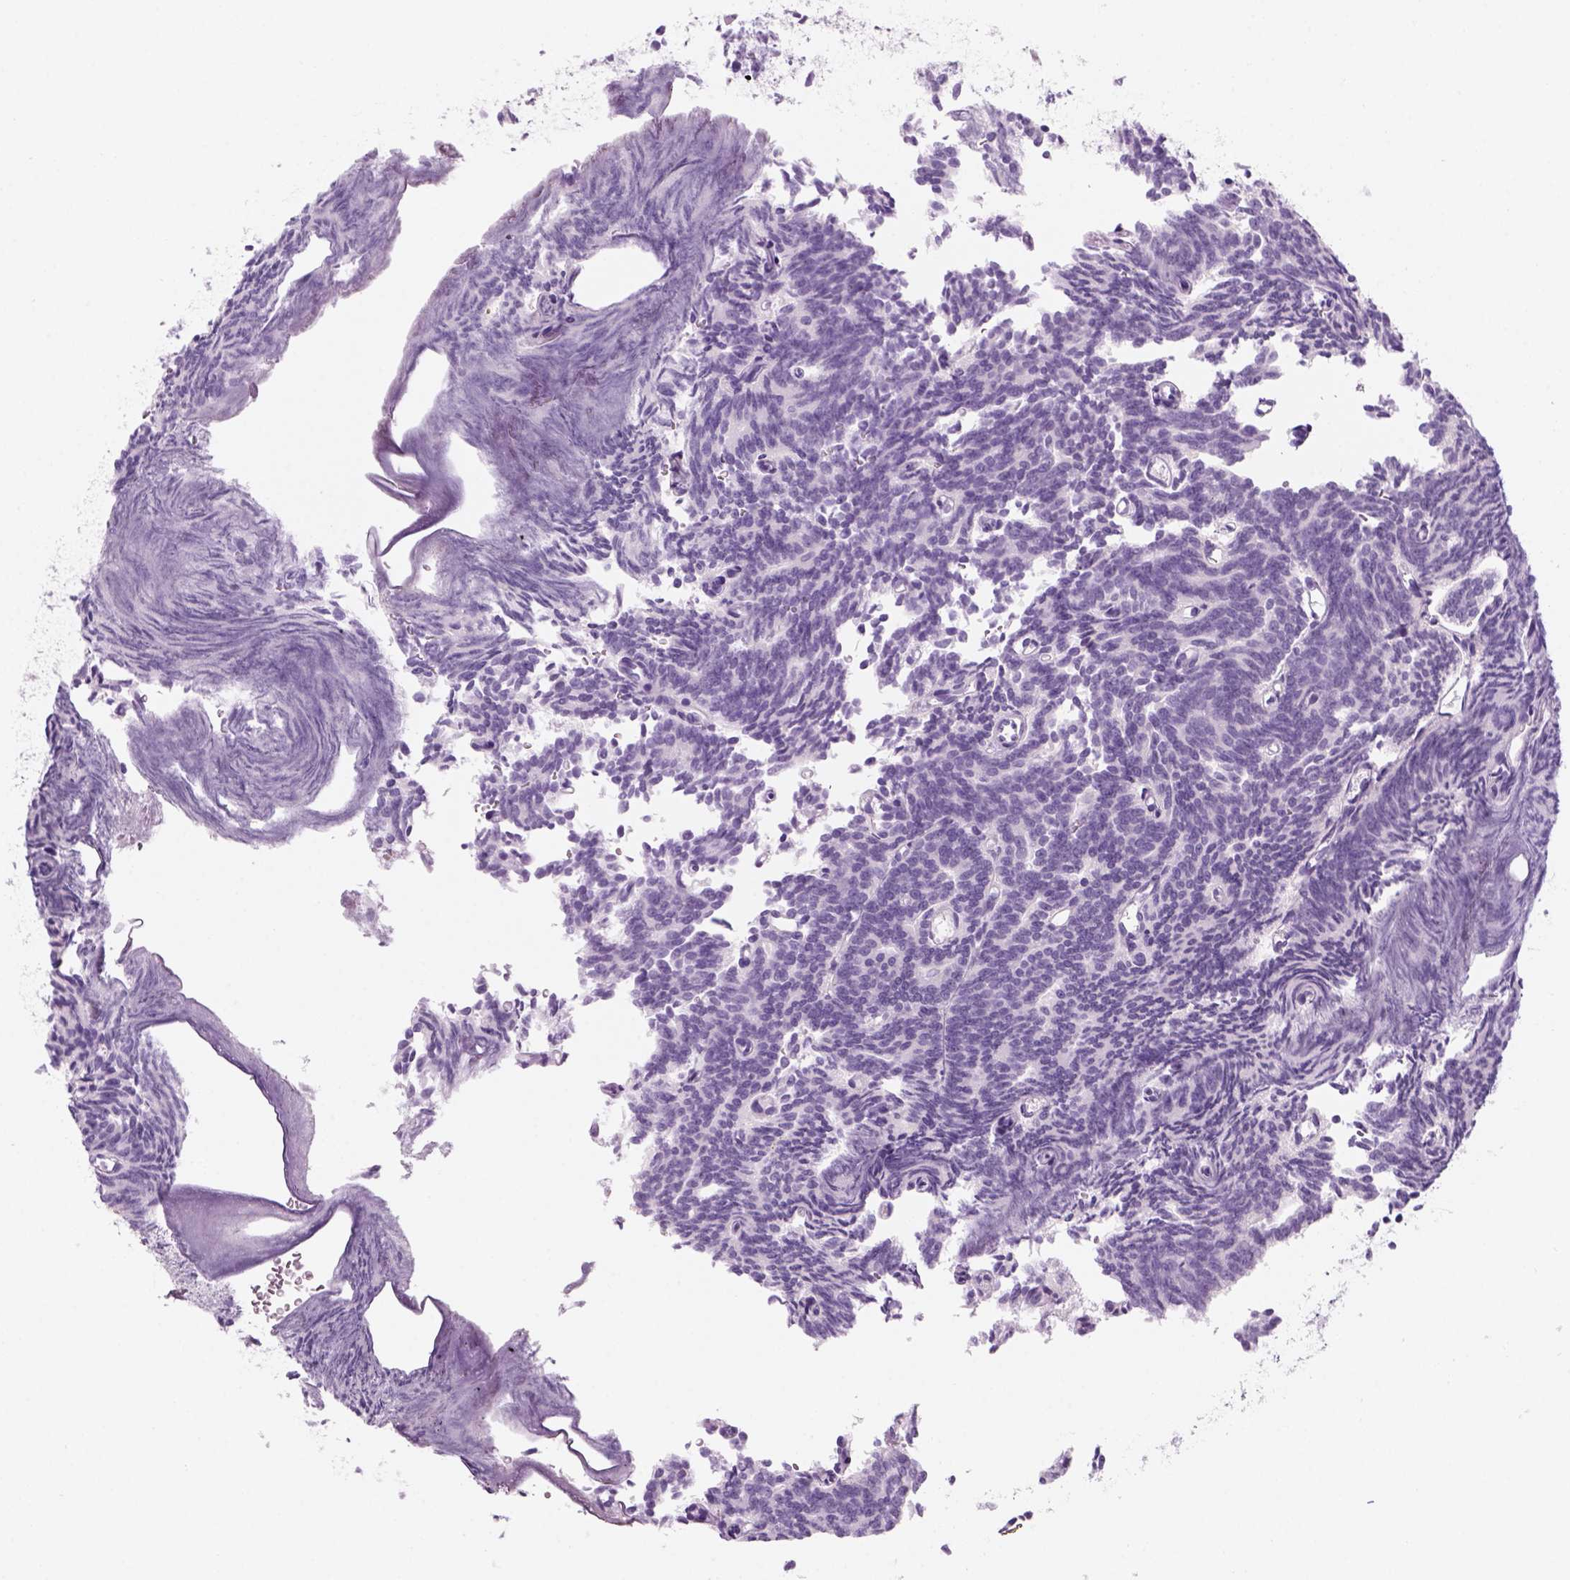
{"staining": {"intensity": "negative", "quantity": "none", "location": "none"}, "tissue": "prostate cancer", "cell_type": "Tumor cells", "image_type": "cancer", "snomed": [{"axis": "morphology", "description": "Adenocarcinoma, High grade"}, {"axis": "topography", "description": "Prostate"}], "caption": "There is no significant positivity in tumor cells of prostate adenocarcinoma (high-grade). The staining was performed using DAB (3,3'-diaminobenzidine) to visualize the protein expression in brown, while the nuclei were stained in blue with hematoxylin (Magnification: 20x).", "gene": "KRTAP11-1", "patient": {"sex": "male", "age": 53}}